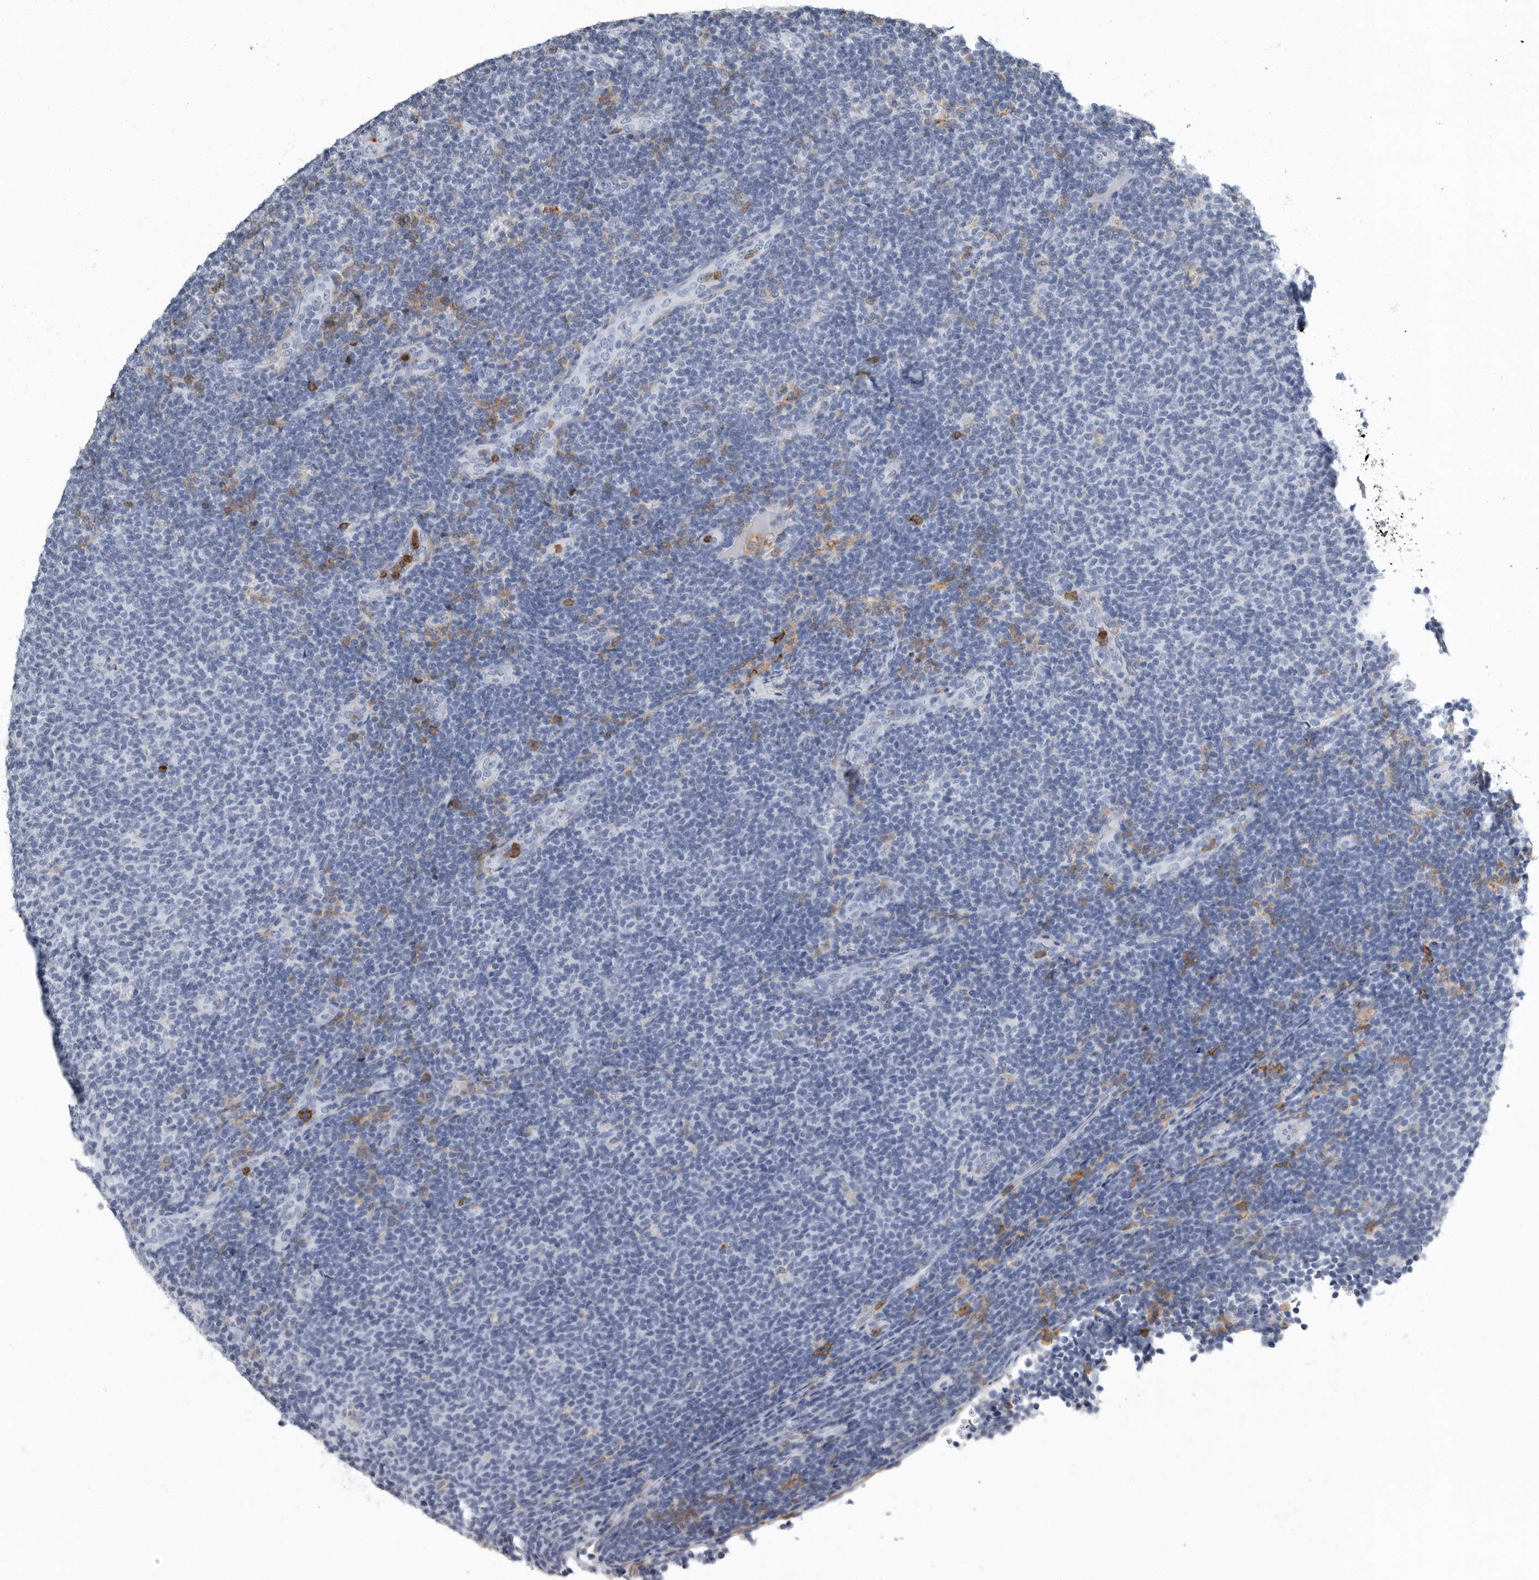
{"staining": {"intensity": "negative", "quantity": "none", "location": "none"}, "tissue": "lymphoma", "cell_type": "Tumor cells", "image_type": "cancer", "snomed": [{"axis": "morphology", "description": "Malignant lymphoma, non-Hodgkin's type, Low grade"}, {"axis": "topography", "description": "Lymph node"}], "caption": "Lymphoma was stained to show a protein in brown. There is no significant staining in tumor cells.", "gene": "FCER1G", "patient": {"sex": "male", "age": 66}}